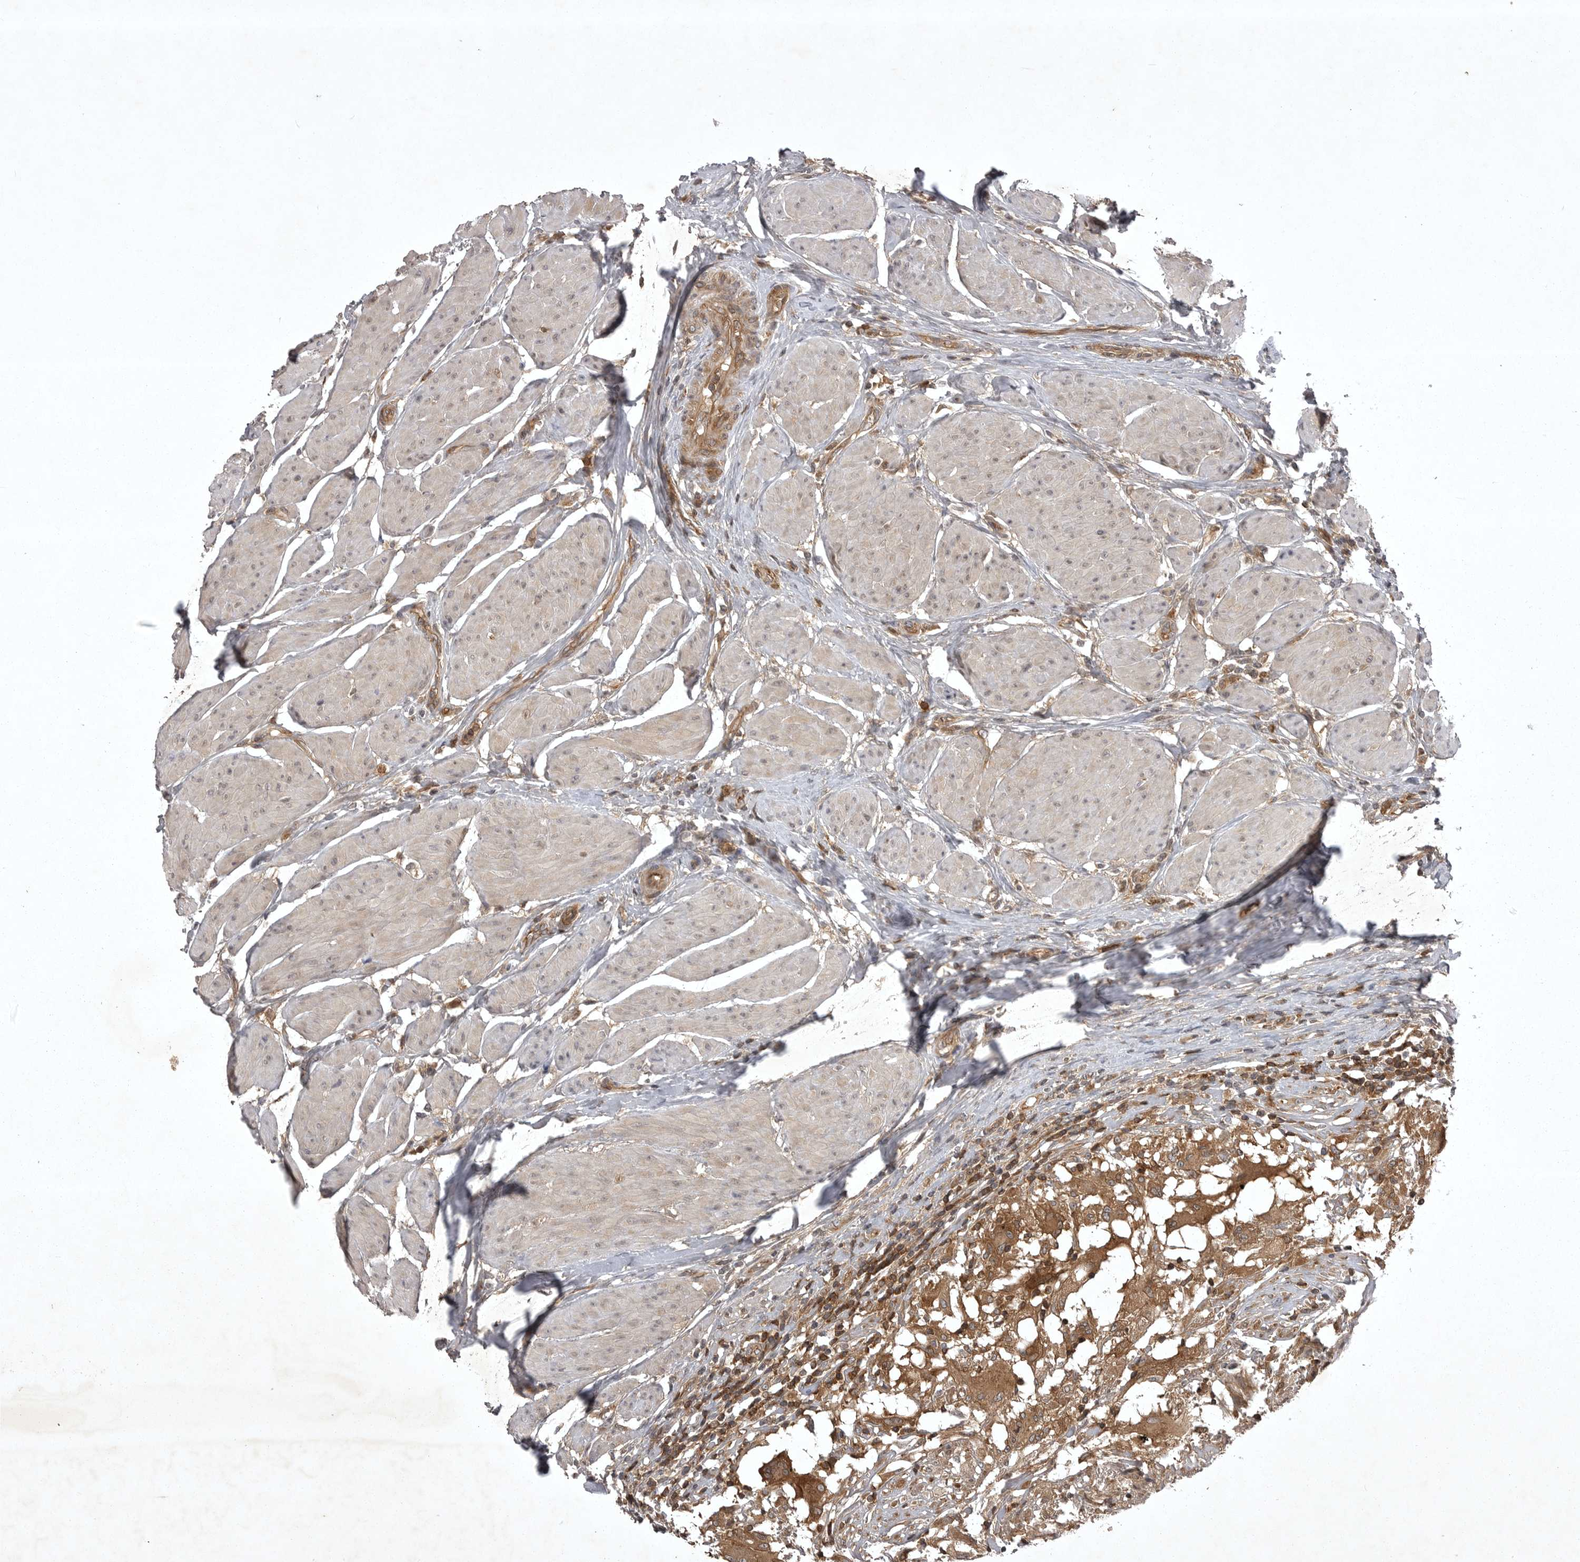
{"staining": {"intensity": "moderate", "quantity": ">75%", "location": "cytoplasmic/membranous"}, "tissue": "urothelial cancer", "cell_type": "Tumor cells", "image_type": "cancer", "snomed": [{"axis": "morphology", "description": "Normal tissue, NOS"}, {"axis": "morphology", "description": "Urothelial carcinoma, Low grade"}, {"axis": "topography", "description": "Smooth muscle"}, {"axis": "topography", "description": "Urinary bladder"}], "caption": "Immunohistochemical staining of human urothelial carcinoma (low-grade) demonstrates medium levels of moderate cytoplasmic/membranous protein positivity in approximately >75% of tumor cells.", "gene": "STK24", "patient": {"sex": "male", "age": 60}}